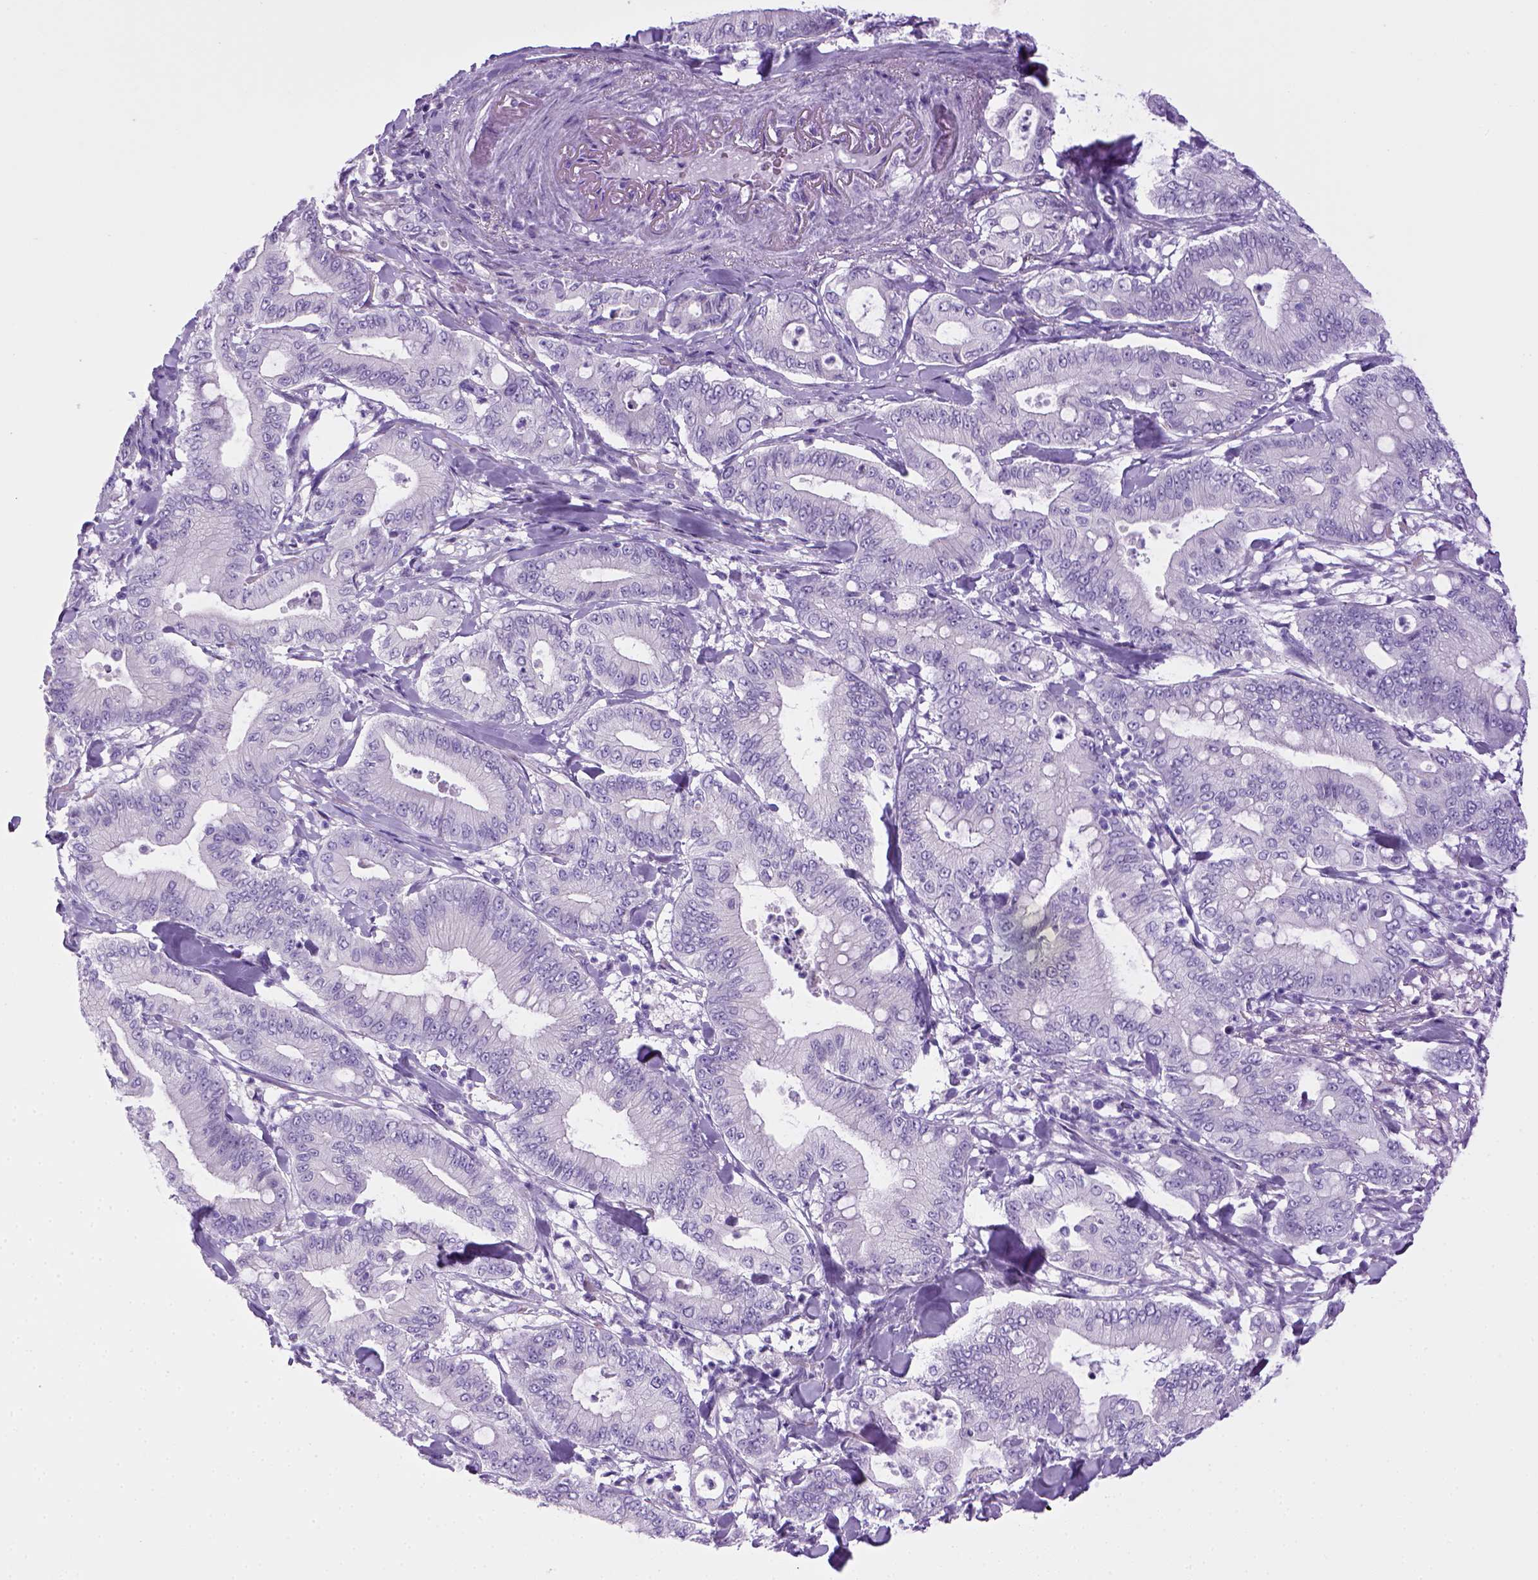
{"staining": {"intensity": "negative", "quantity": "none", "location": "none"}, "tissue": "pancreatic cancer", "cell_type": "Tumor cells", "image_type": "cancer", "snomed": [{"axis": "morphology", "description": "Adenocarcinoma, NOS"}, {"axis": "topography", "description": "Pancreas"}], "caption": "The photomicrograph demonstrates no significant positivity in tumor cells of pancreatic cancer.", "gene": "SGCG", "patient": {"sex": "male", "age": 71}}